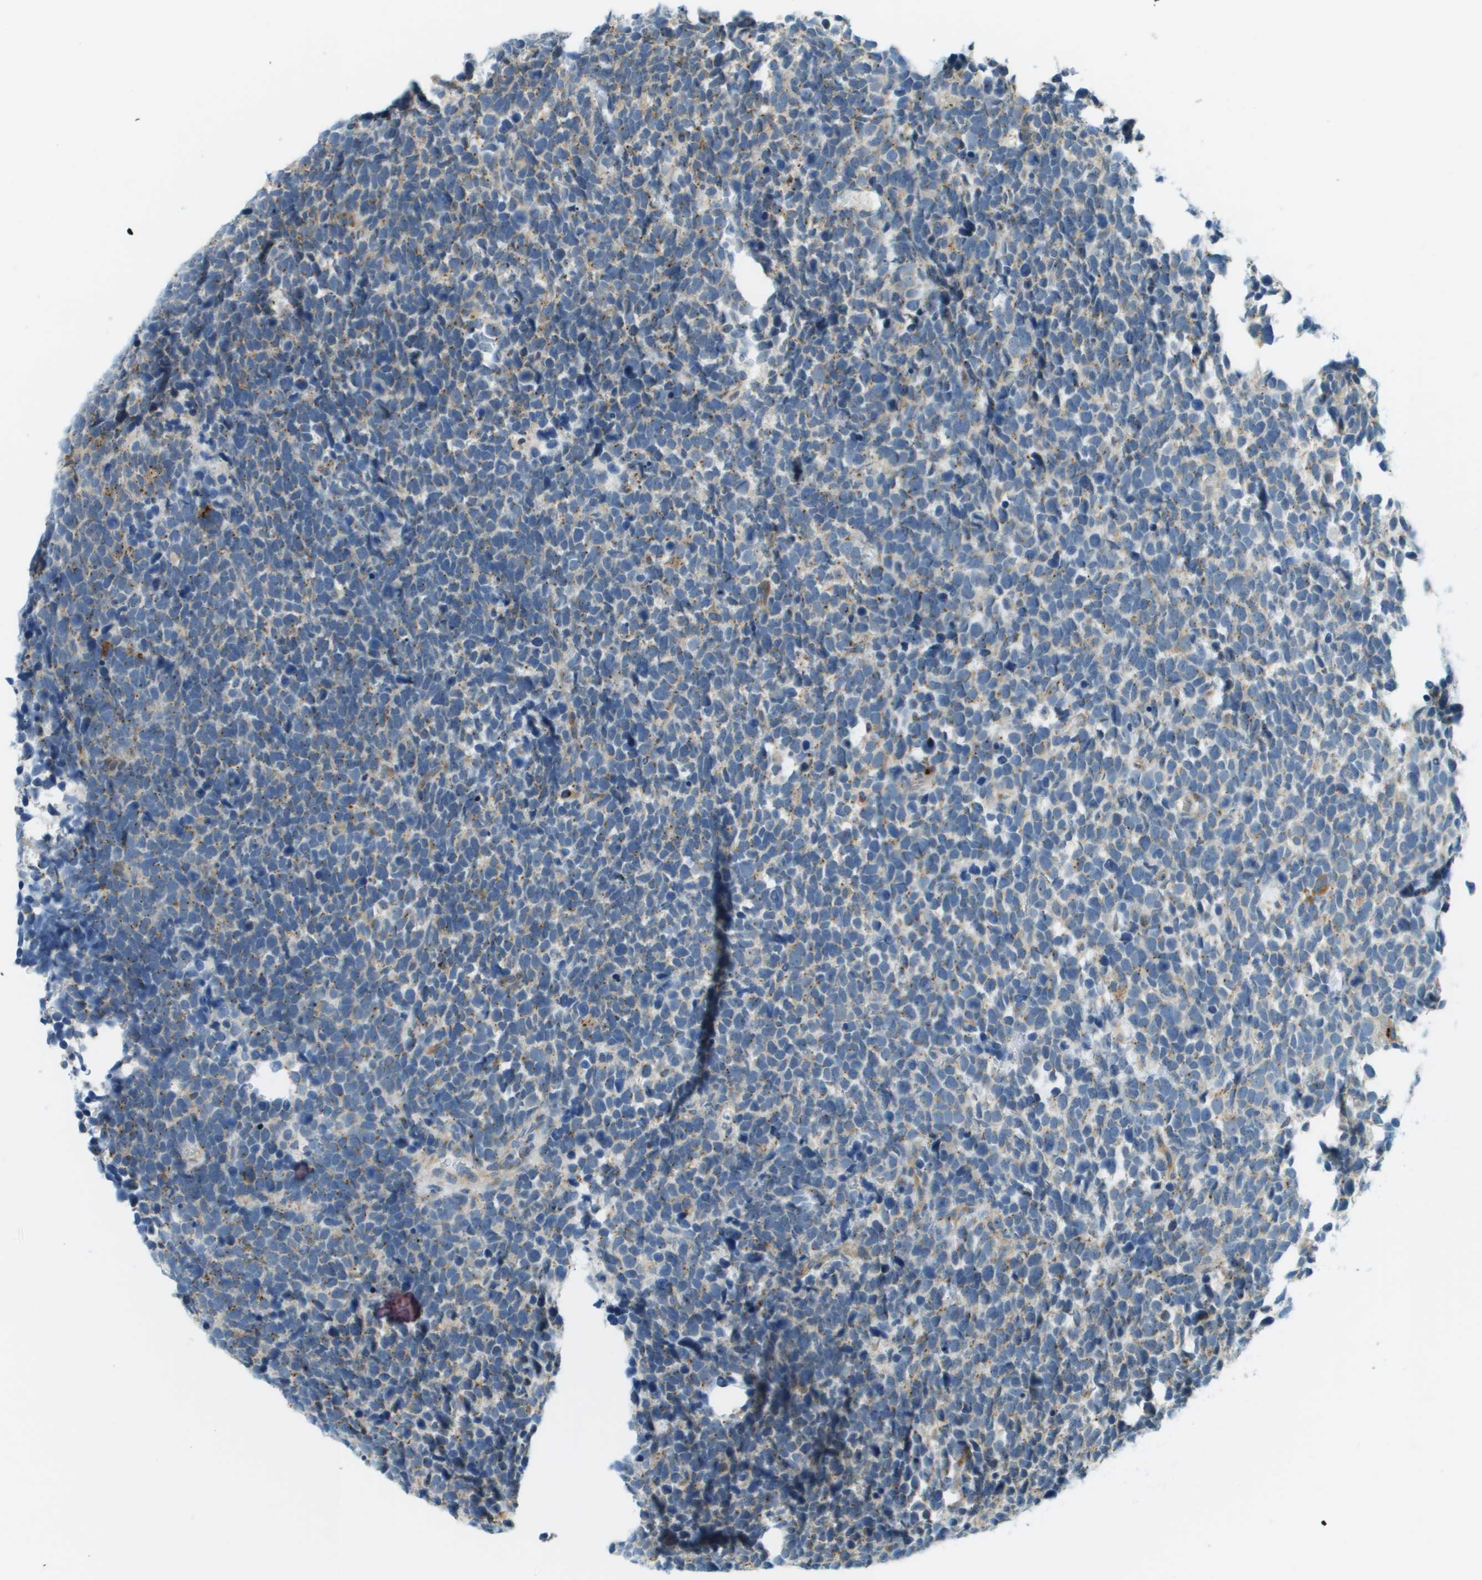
{"staining": {"intensity": "weak", "quantity": "25%-75%", "location": "cytoplasmic/membranous"}, "tissue": "urothelial cancer", "cell_type": "Tumor cells", "image_type": "cancer", "snomed": [{"axis": "morphology", "description": "Urothelial carcinoma, High grade"}, {"axis": "topography", "description": "Urinary bladder"}], "caption": "Protein expression by IHC displays weak cytoplasmic/membranous expression in approximately 25%-75% of tumor cells in urothelial cancer.", "gene": "ACBD3", "patient": {"sex": "female", "age": 82}}